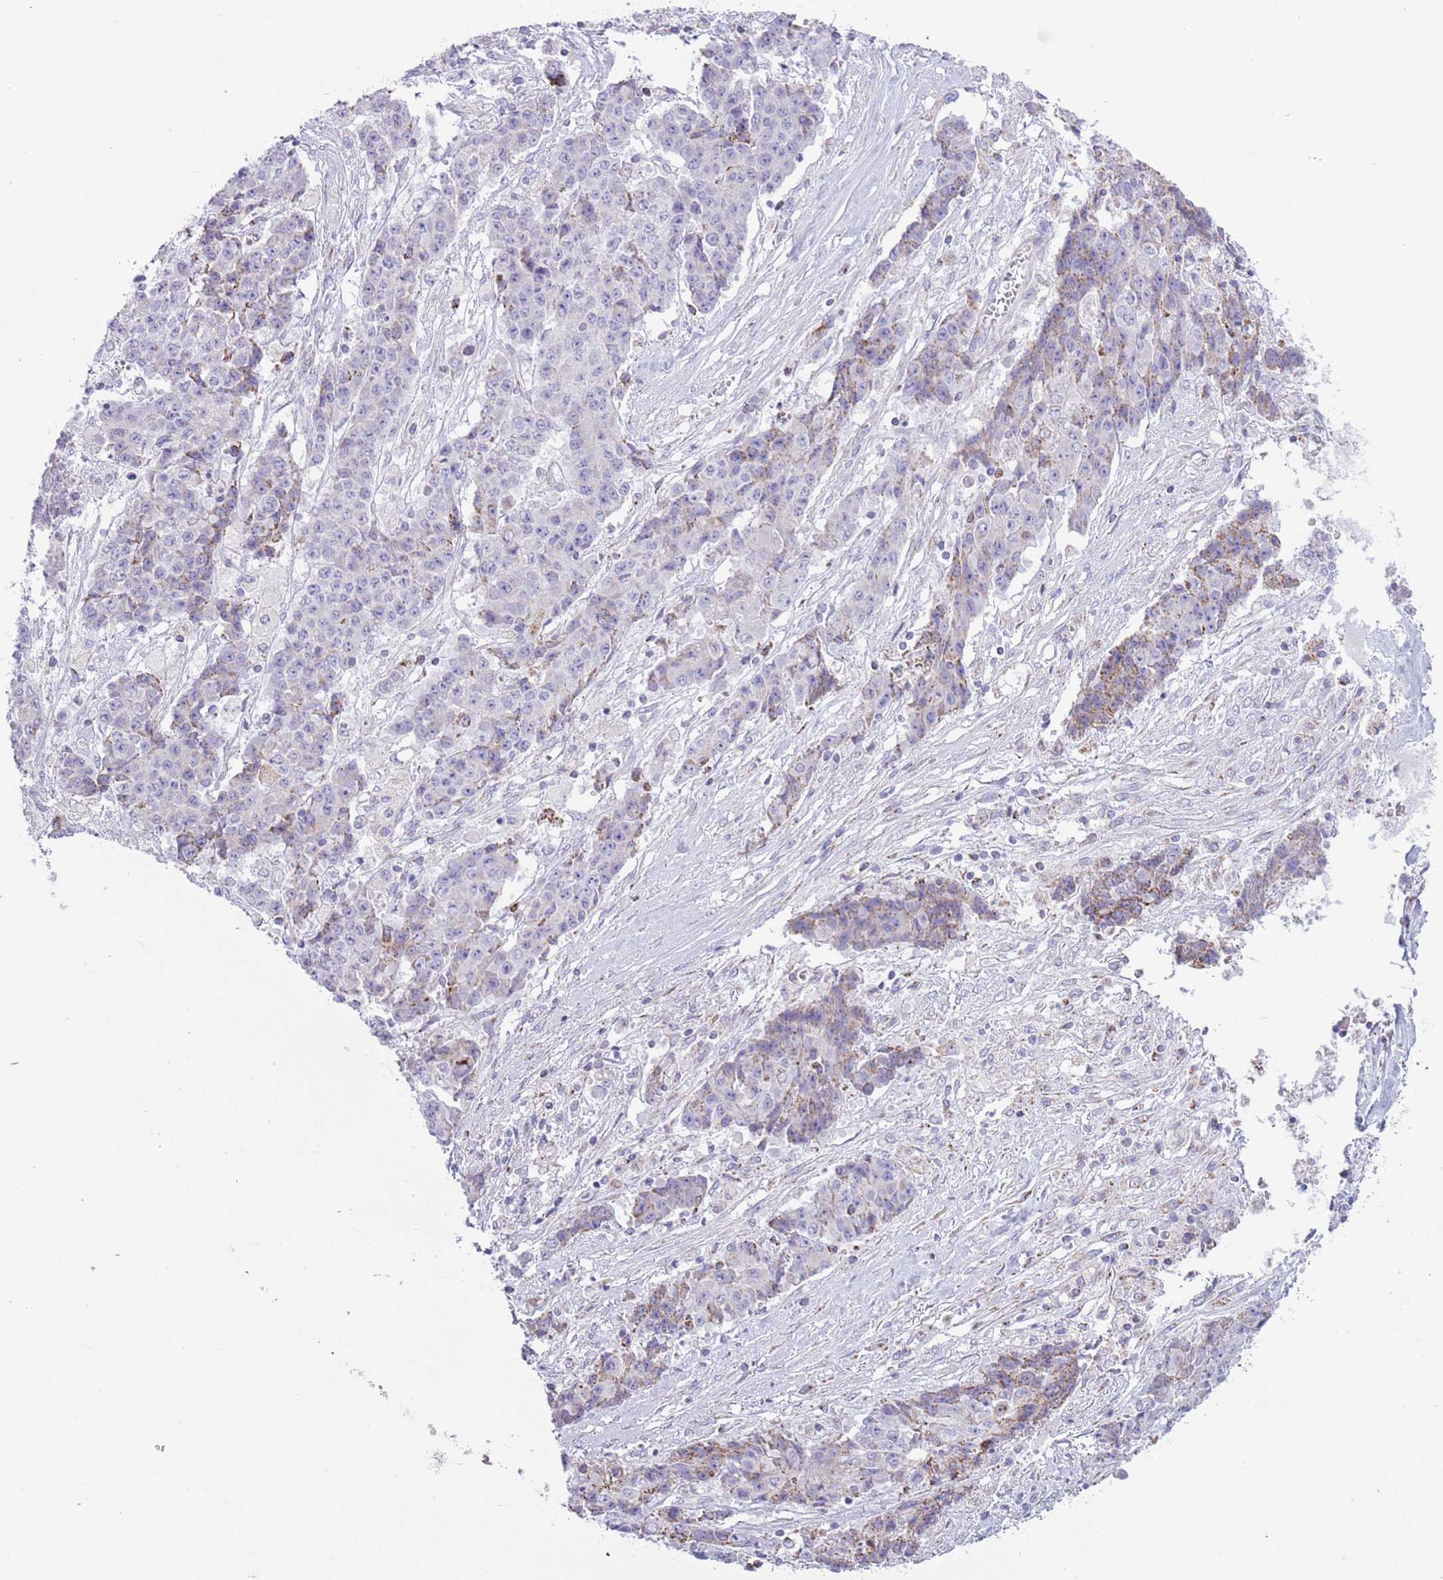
{"staining": {"intensity": "weak", "quantity": "<25%", "location": "cytoplasmic/membranous"}, "tissue": "ovarian cancer", "cell_type": "Tumor cells", "image_type": "cancer", "snomed": [{"axis": "morphology", "description": "Carcinoma, endometroid"}, {"axis": "topography", "description": "Ovary"}], "caption": "Human ovarian endometroid carcinoma stained for a protein using immunohistochemistry (IHC) reveals no expression in tumor cells.", "gene": "ATP6V1B1", "patient": {"sex": "female", "age": 42}}